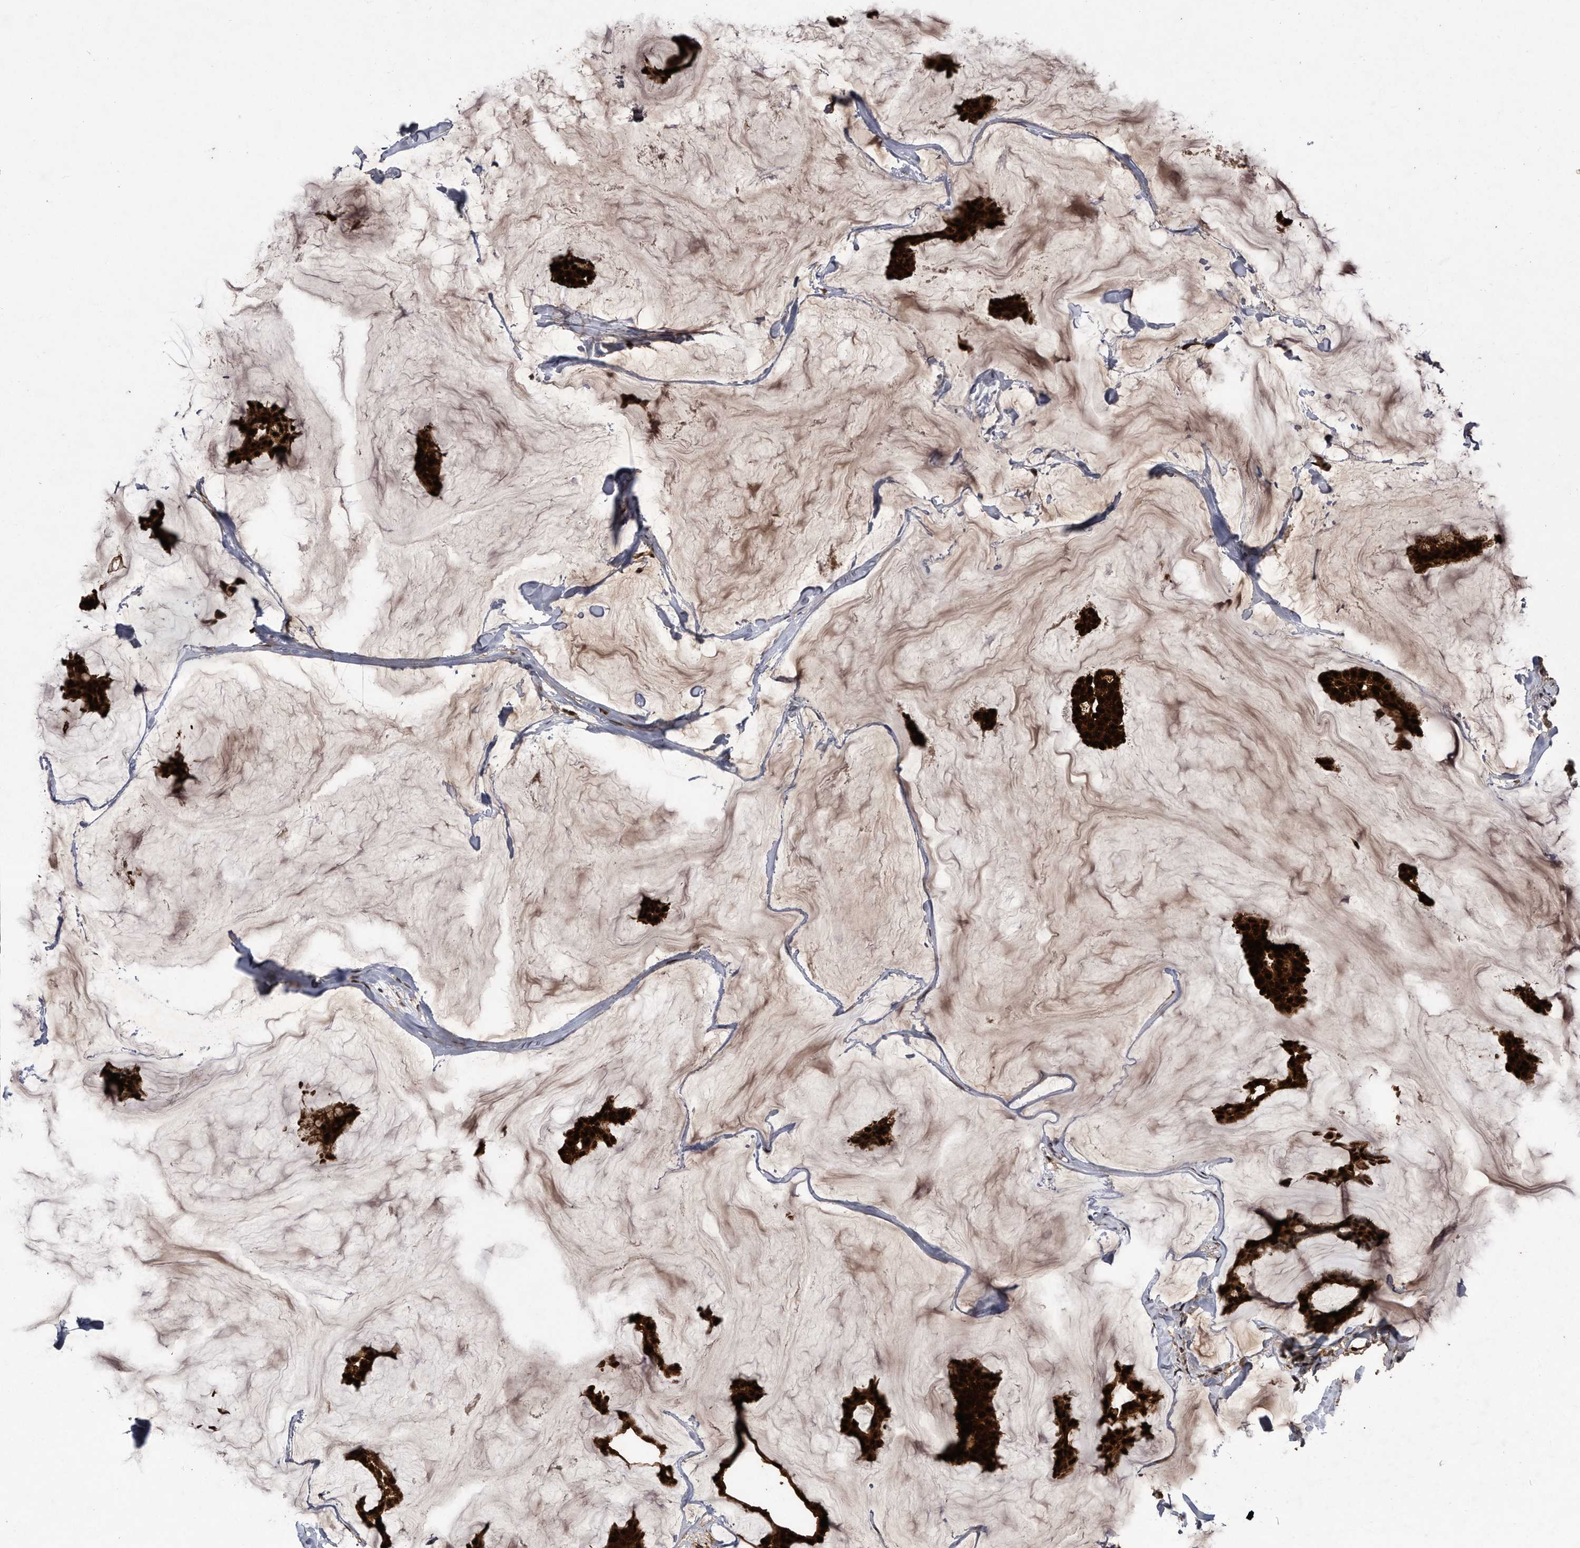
{"staining": {"intensity": "strong", "quantity": ">75%", "location": "cytoplasmic/membranous,nuclear"}, "tissue": "breast cancer", "cell_type": "Tumor cells", "image_type": "cancer", "snomed": [{"axis": "morphology", "description": "Duct carcinoma"}, {"axis": "topography", "description": "Breast"}], "caption": "IHC staining of breast intraductal carcinoma, which reveals high levels of strong cytoplasmic/membranous and nuclear expression in about >75% of tumor cells indicating strong cytoplasmic/membranous and nuclear protein expression. The staining was performed using DAB (3,3'-diaminobenzidine) (brown) for protein detection and nuclei were counterstained in hematoxylin (blue).", "gene": "RAD23B", "patient": {"sex": "female", "age": 93}}